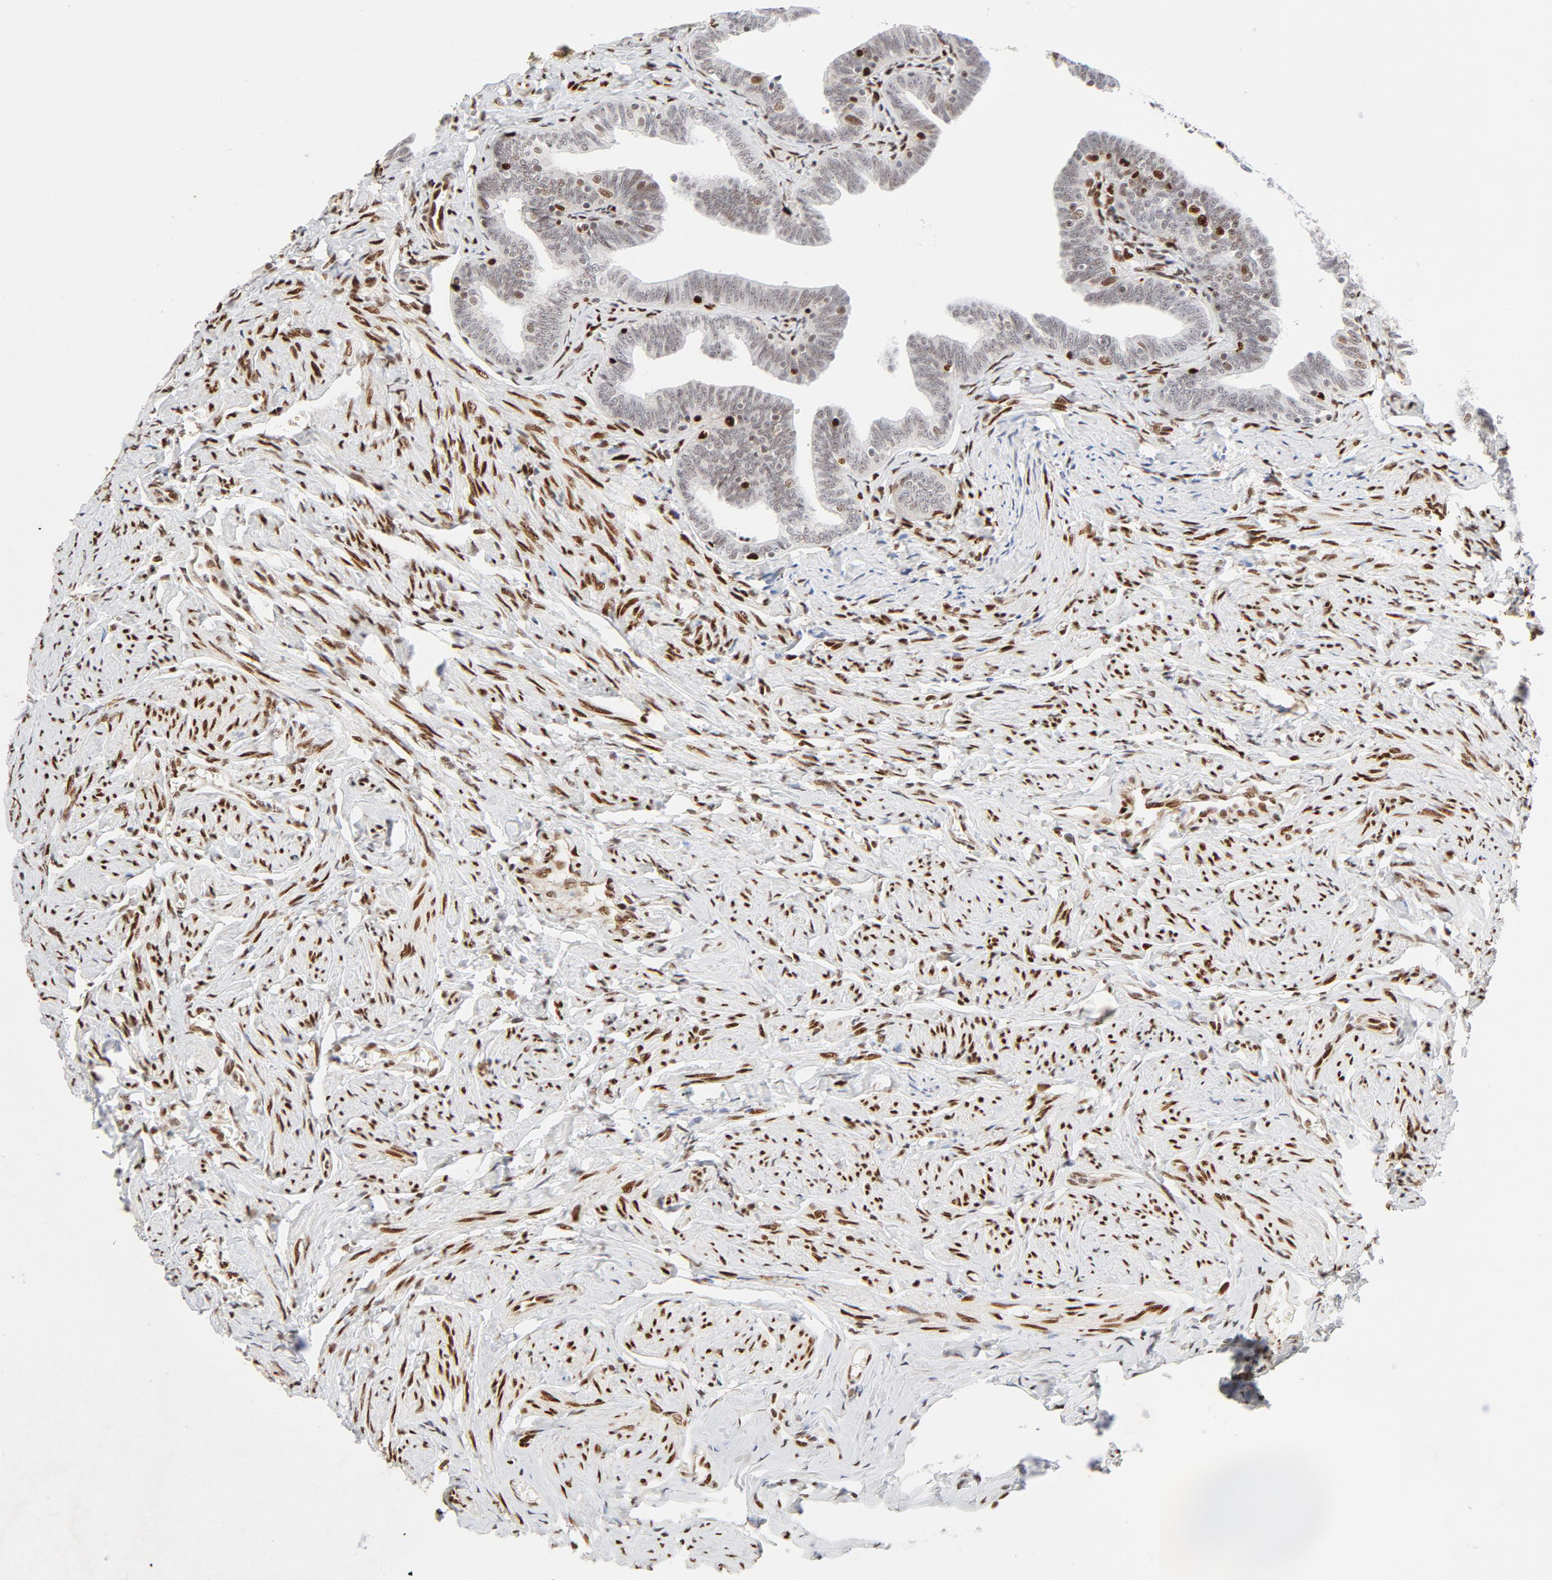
{"staining": {"intensity": "weak", "quantity": ">75%", "location": "nuclear"}, "tissue": "fallopian tube", "cell_type": "Glandular cells", "image_type": "normal", "snomed": [{"axis": "morphology", "description": "Normal tissue, NOS"}, {"axis": "topography", "description": "Fallopian tube"}, {"axis": "topography", "description": "Ovary"}], "caption": "Immunohistochemistry image of unremarkable human fallopian tube stained for a protein (brown), which demonstrates low levels of weak nuclear positivity in about >75% of glandular cells.", "gene": "MEF2A", "patient": {"sex": "female", "age": 69}}